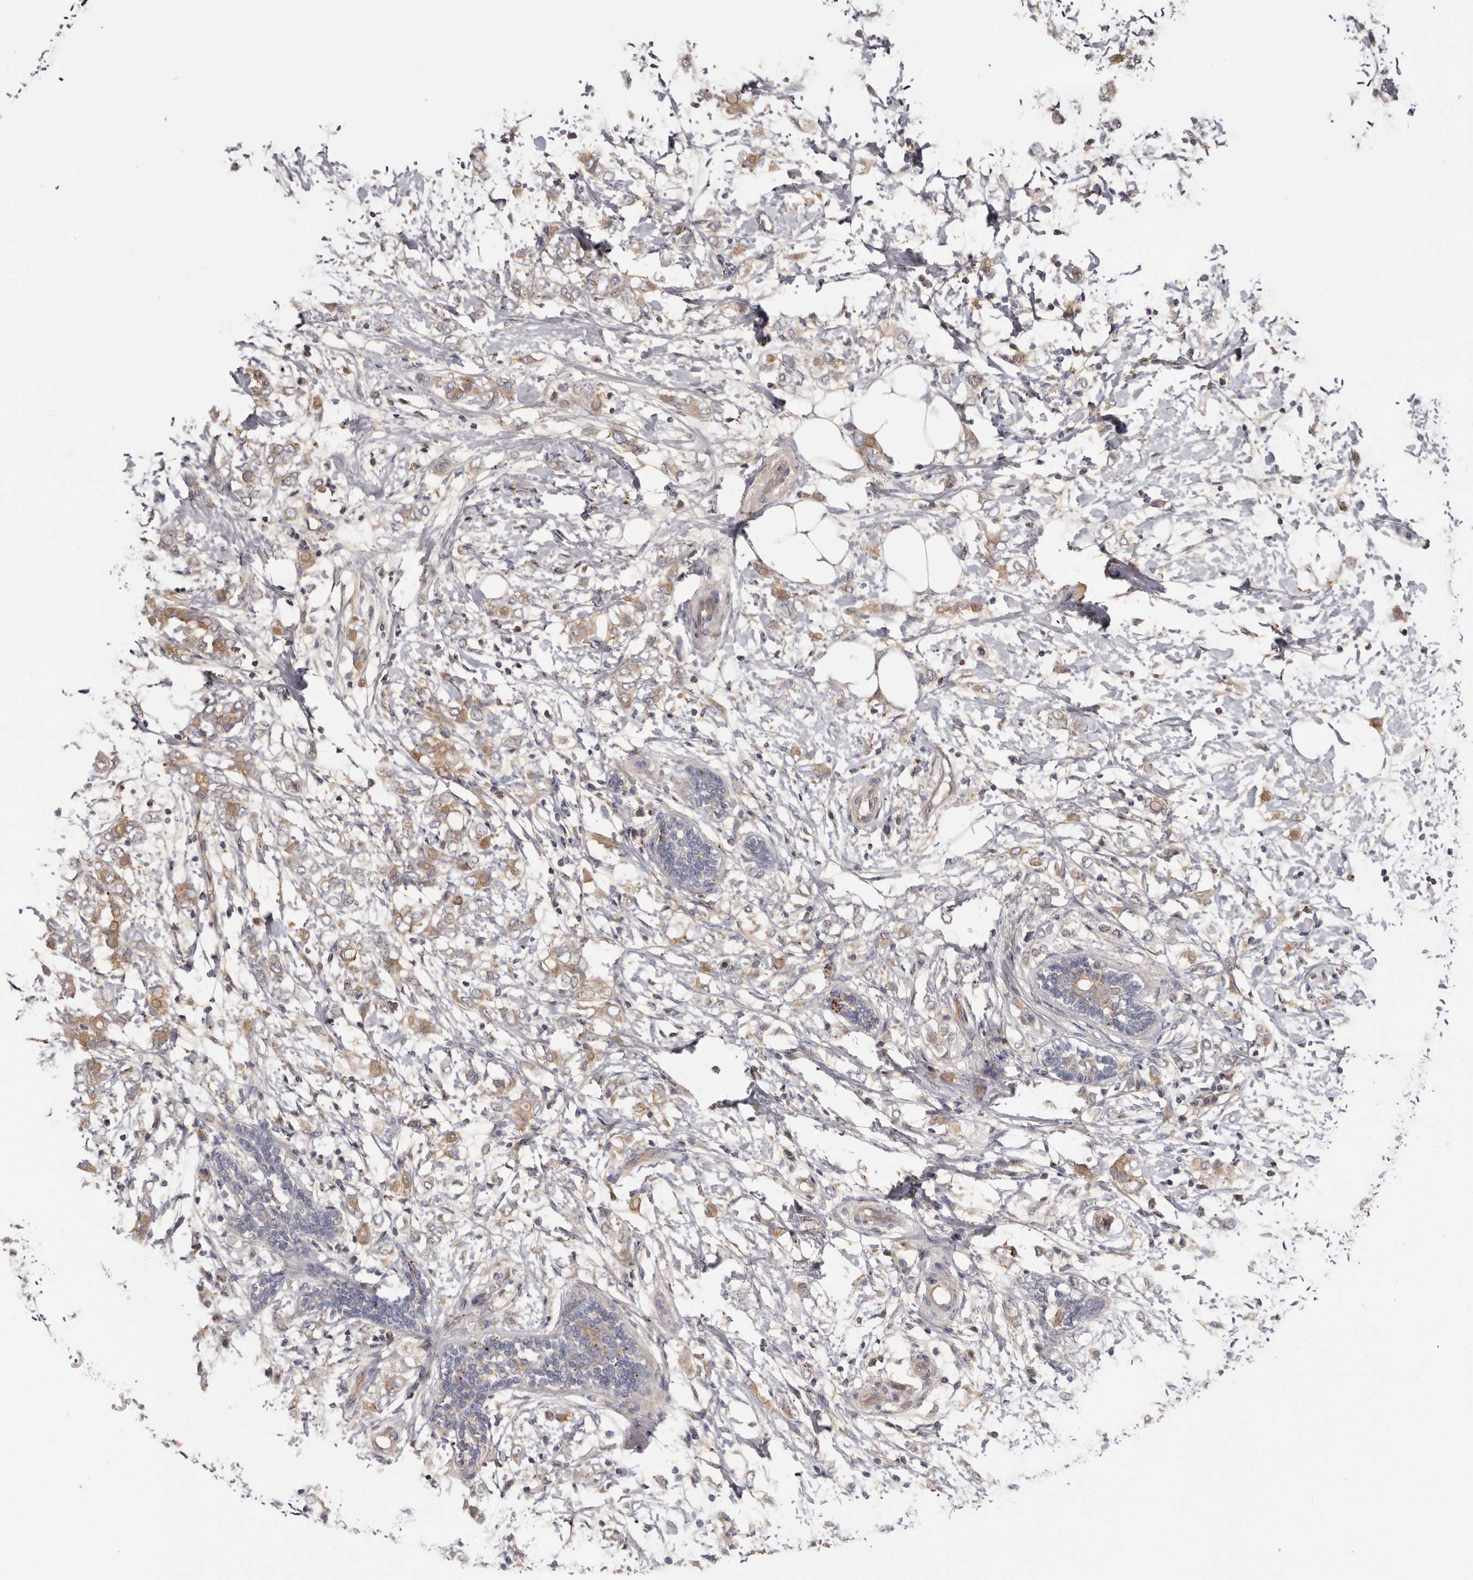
{"staining": {"intensity": "moderate", "quantity": "25%-75%", "location": "cytoplasmic/membranous"}, "tissue": "breast cancer", "cell_type": "Tumor cells", "image_type": "cancer", "snomed": [{"axis": "morphology", "description": "Normal tissue, NOS"}, {"axis": "morphology", "description": "Lobular carcinoma"}, {"axis": "topography", "description": "Breast"}], "caption": "Immunohistochemistry (IHC) photomicrograph of neoplastic tissue: human breast lobular carcinoma stained using IHC reveals medium levels of moderate protein expression localized specifically in the cytoplasmic/membranous of tumor cells, appearing as a cytoplasmic/membranous brown color.", "gene": "INKA2", "patient": {"sex": "female", "age": 47}}